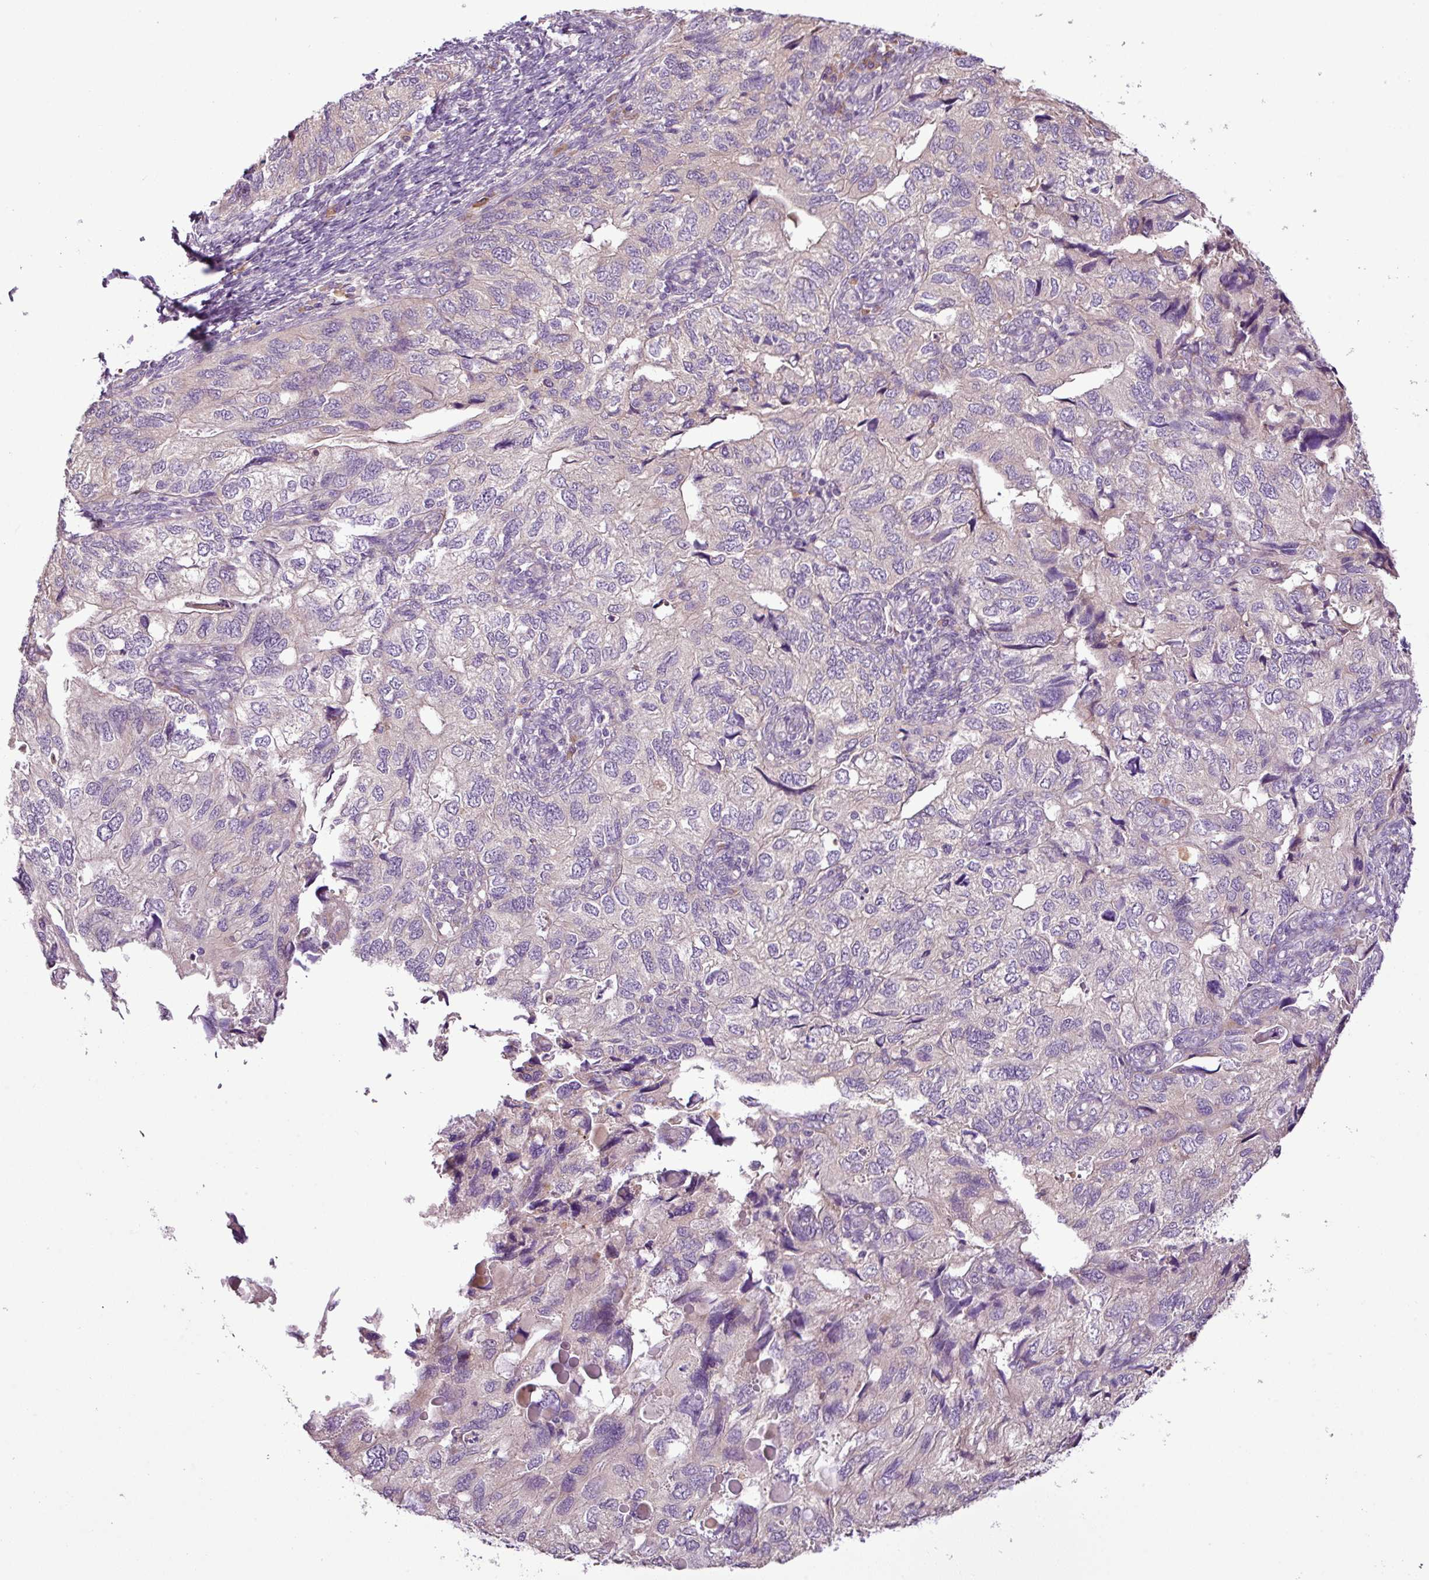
{"staining": {"intensity": "weak", "quantity": "<25%", "location": "cytoplasmic/membranous"}, "tissue": "endometrial cancer", "cell_type": "Tumor cells", "image_type": "cancer", "snomed": [{"axis": "morphology", "description": "Carcinoma, NOS"}, {"axis": "topography", "description": "Uterus"}], "caption": "An IHC micrograph of endometrial carcinoma is shown. There is no staining in tumor cells of endometrial carcinoma.", "gene": "MOCS3", "patient": {"sex": "female", "age": 76}}